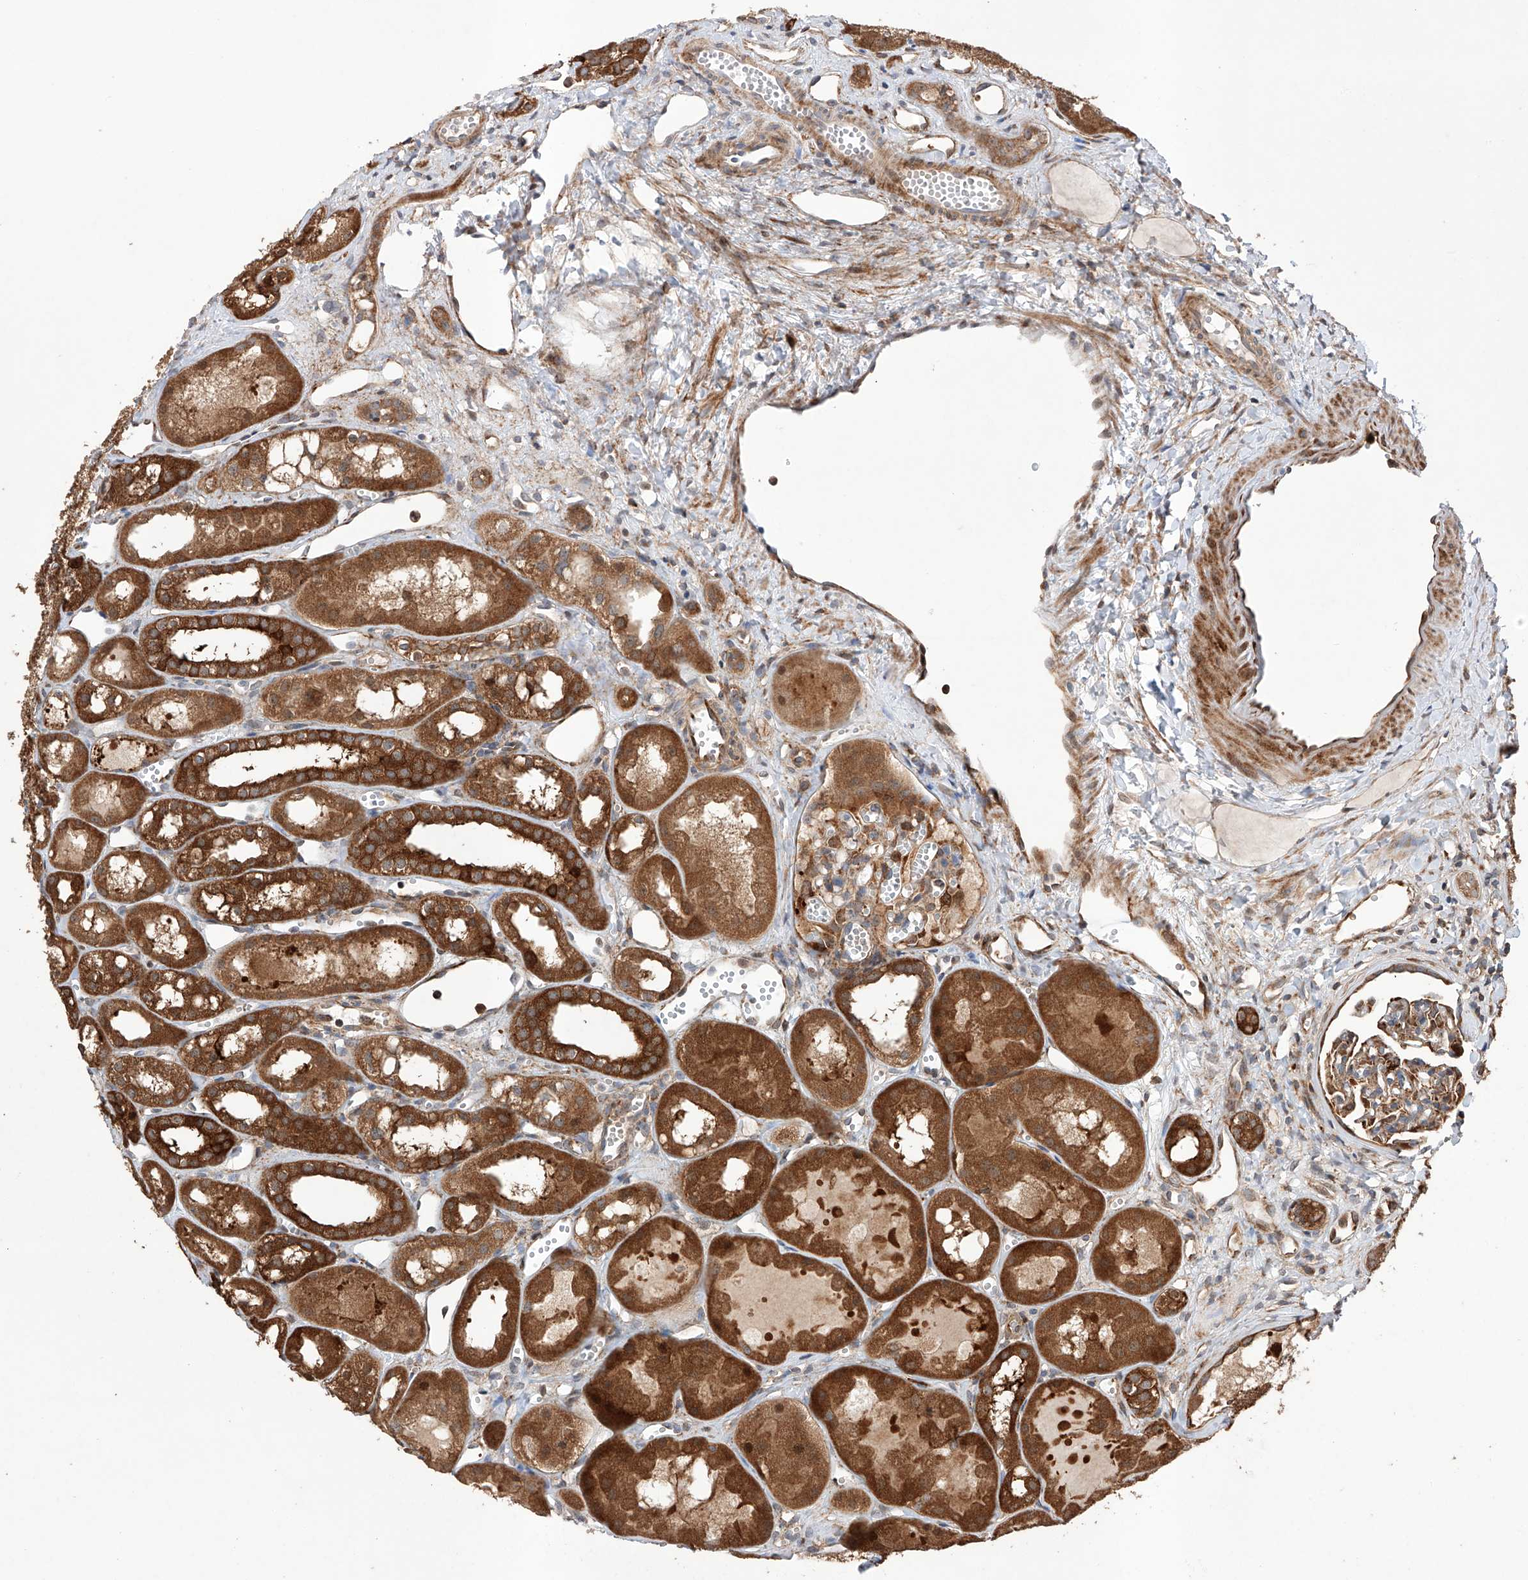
{"staining": {"intensity": "moderate", "quantity": "<25%", "location": "cytoplasmic/membranous"}, "tissue": "kidney", "cell_type": "Cells in glomeruli", "image_type": "normal", "snomed": [{"axis": "morphology", "description": "Normal tissue, NOS"}, {"axis": "topography", "description": "Kidney"}], "caption": "Immunohistochemical staining of normal kidney shows <25% levels of moderate cytoplasmic/membranous protein positivity in approximately <25% of cells in glomeruli.", "gene": "TIMM23", "patient": {"sex": "male", "age": 16}}